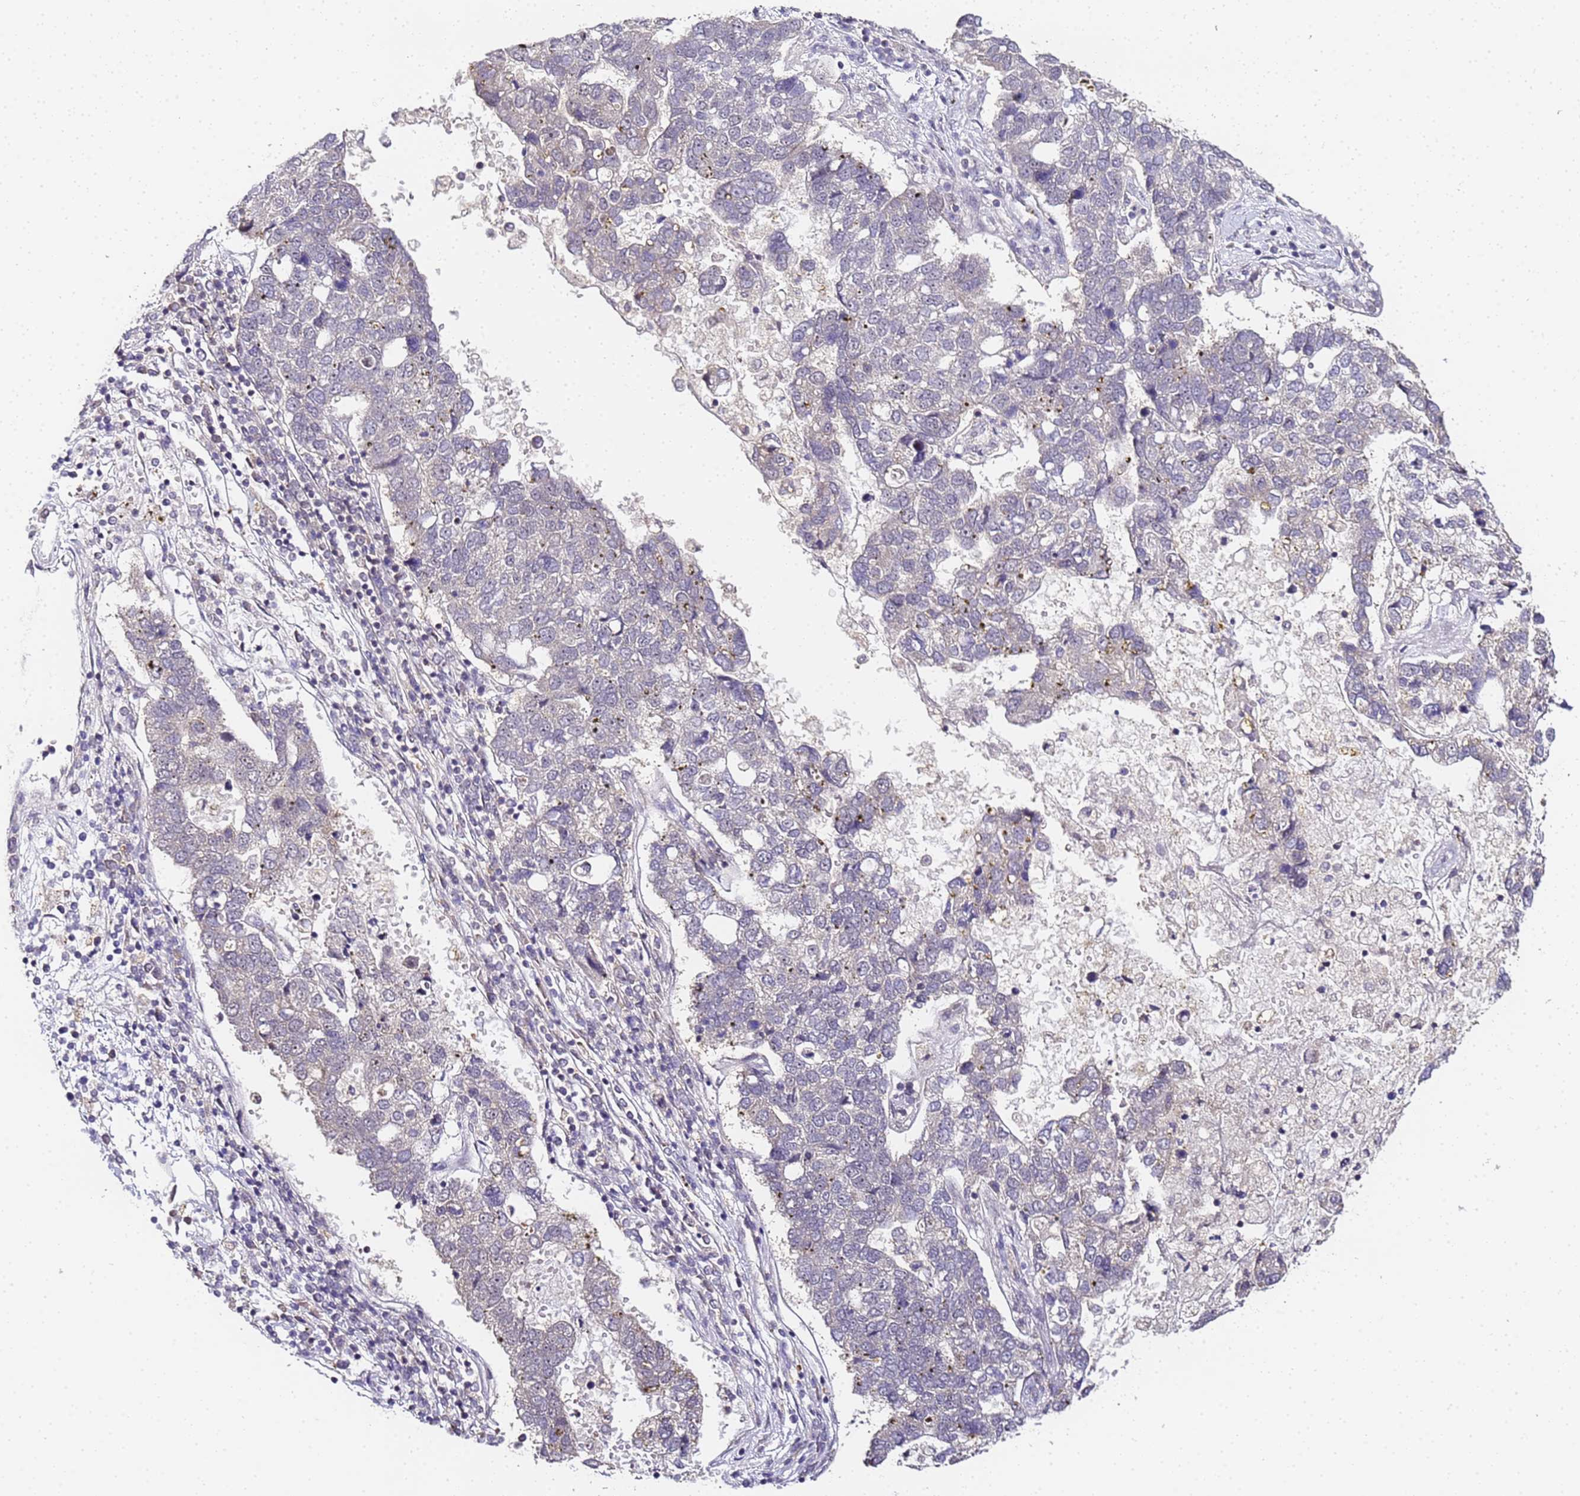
{"staining": {"intensity": "negative", "quantity": "none", "location": "none"}, "tissue": "pancreatic cancer", "cell_type": "Tumor cells", "image_type": "cancer", "snomed": [{"axis": "morphology", "description": "Adenocarcinoma, NOS"}, {"axis": "topography", "description": "Pancreas"}], "caption": "Tumor cells show no significant protein staining in adenocarcinoma (pancreatic).", "gene": "LSM3", "patient": {"sex": "female", "age": 61}}